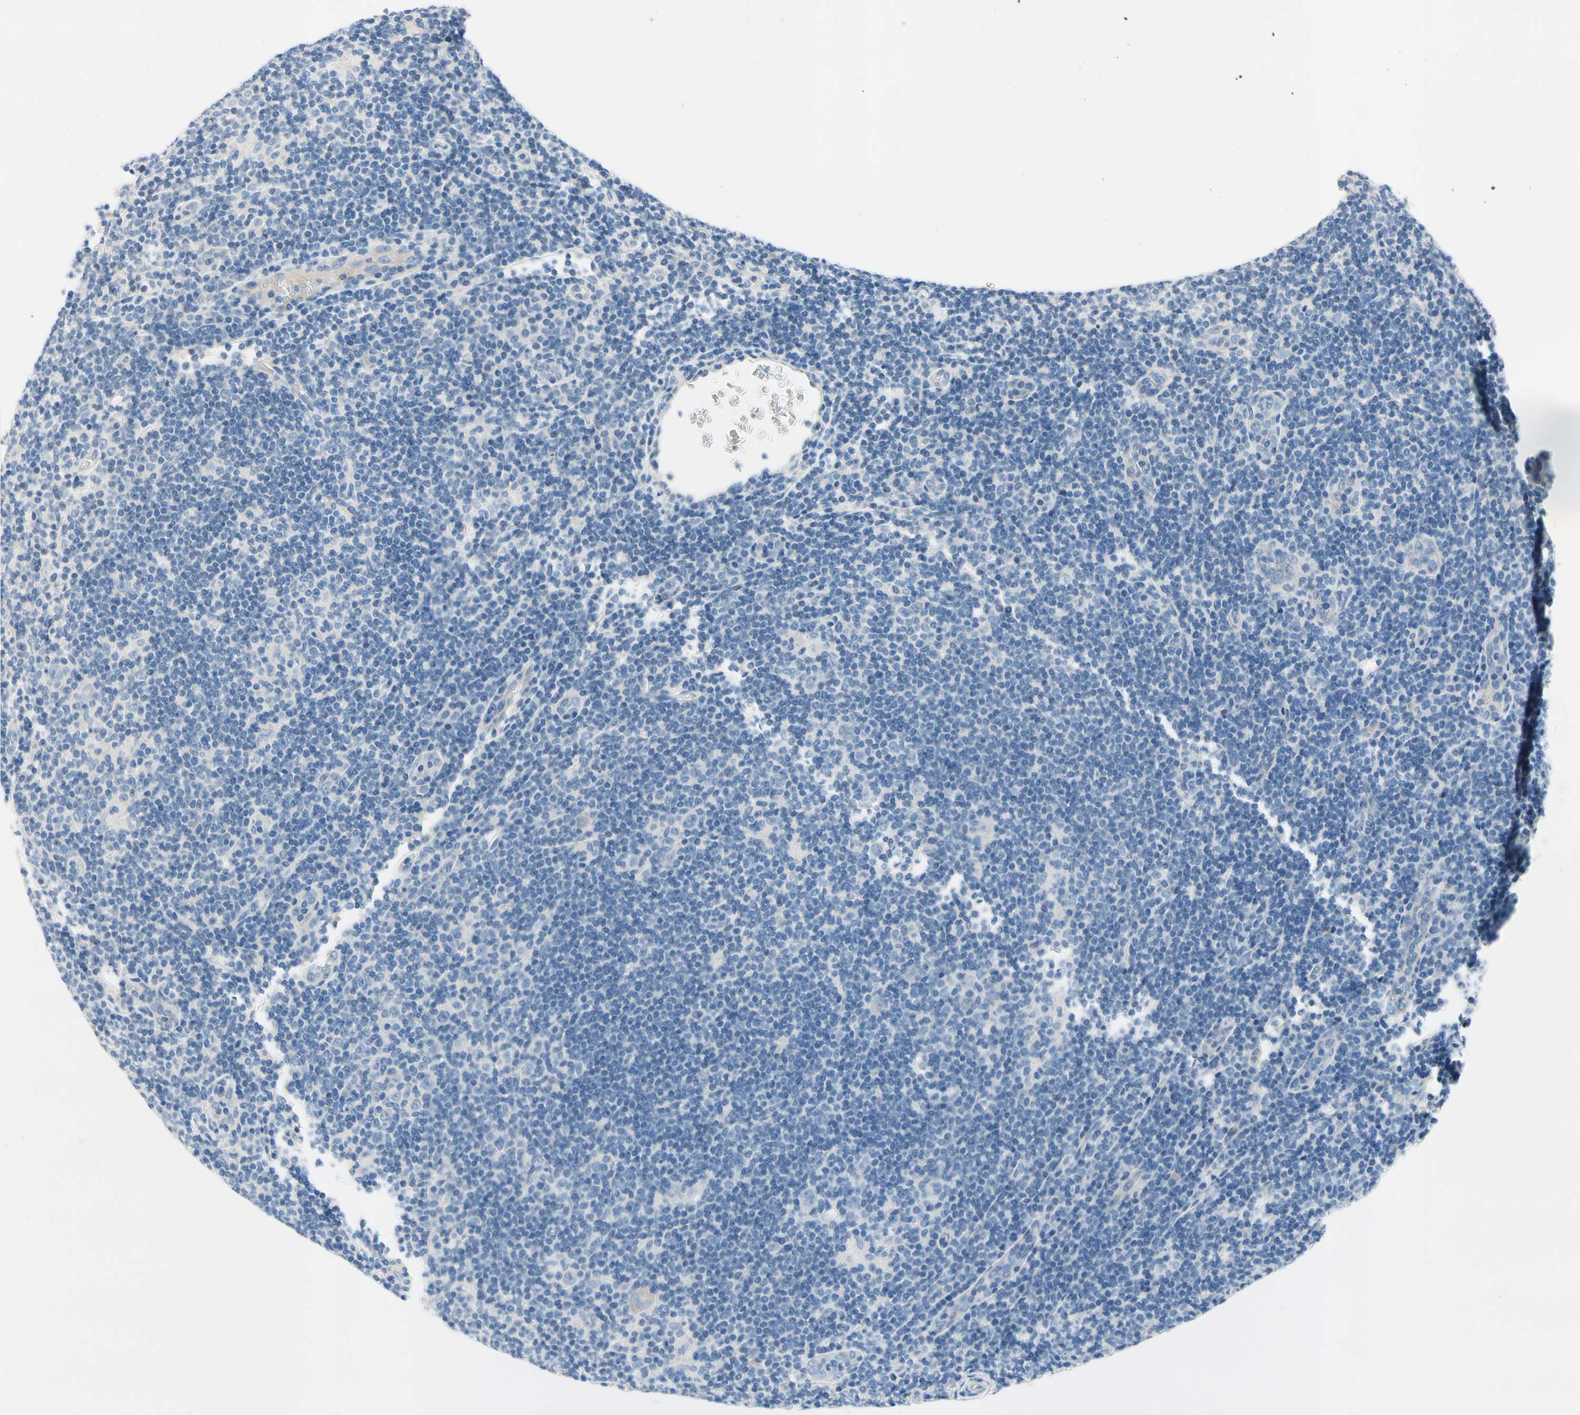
{"staining": {"intensity": "negative", "quantity": "none", "location": "none"}, "tissue": "lymphoma", "cell_type": "Tumor cells", "image_type": "cancer", "snomed": [{"axis": "morphology", "description": "Hodgkin's disease, NOS"}, {"axis": "topography", "description": "Lymph node"}], "caption": "Tumor cells show no significant positivity in Hodgkin's disease.", "gene": "CA14", "patient": {"sex": "female", "age": 57}}